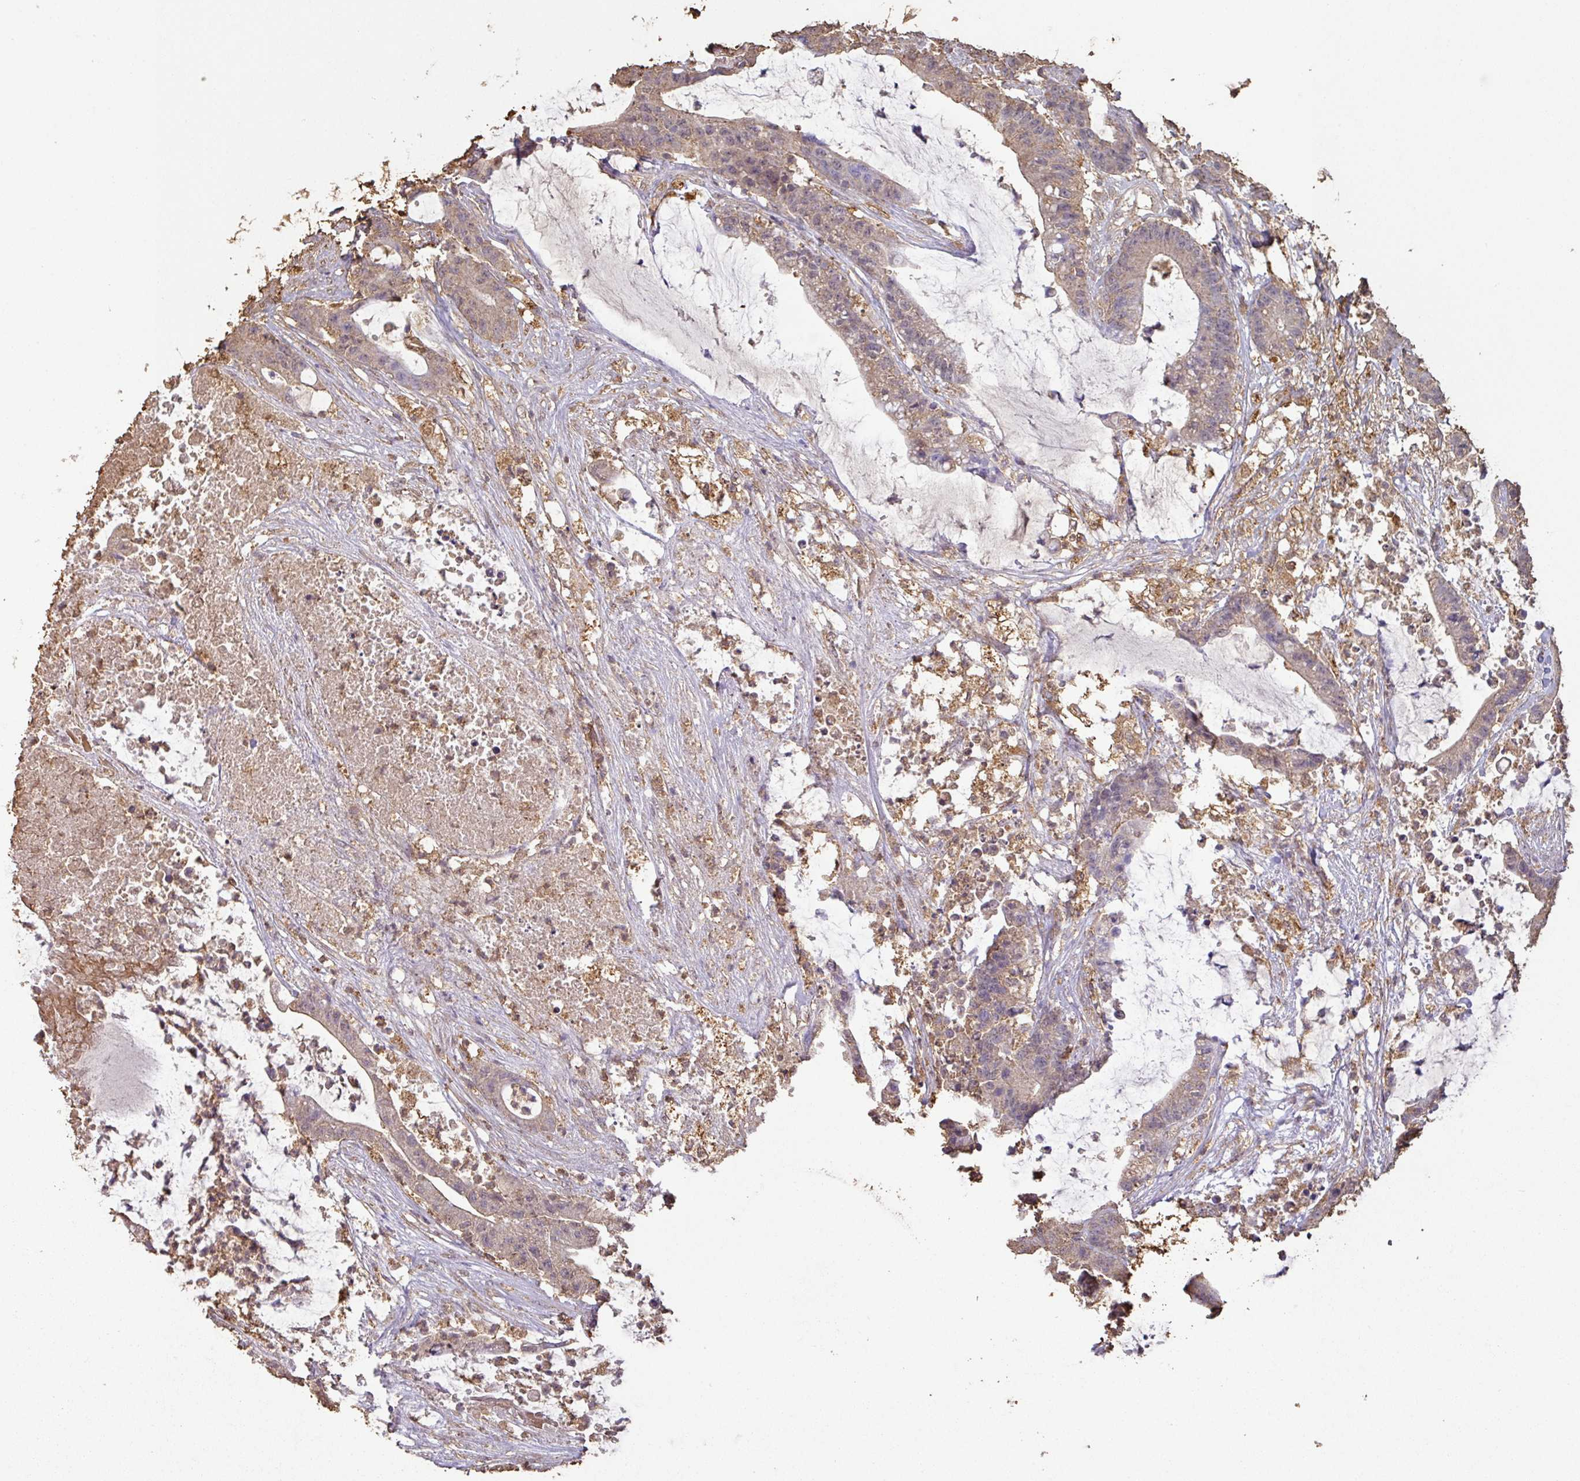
{"staining": {"intensity": "weak", "quantity": ">75%", "location": "cytoplasmic/membranous"}, "tissue": "colorectal cancer", "cell_type": "Tumor cells", "image_type": "cancer", "snomed": [{"axis": "morphology", "description": "Adenocarcinoma, NOS"}, {"axis": "topography", "description": "Colon"}], "caption": "Tumor cells display low levels of weak cytoplasmic/membranous expression in approximately >75% of cells in human colorectal cancer.", "gene": "ATAT1", "patient": {"sex": "female", "age": 84}}